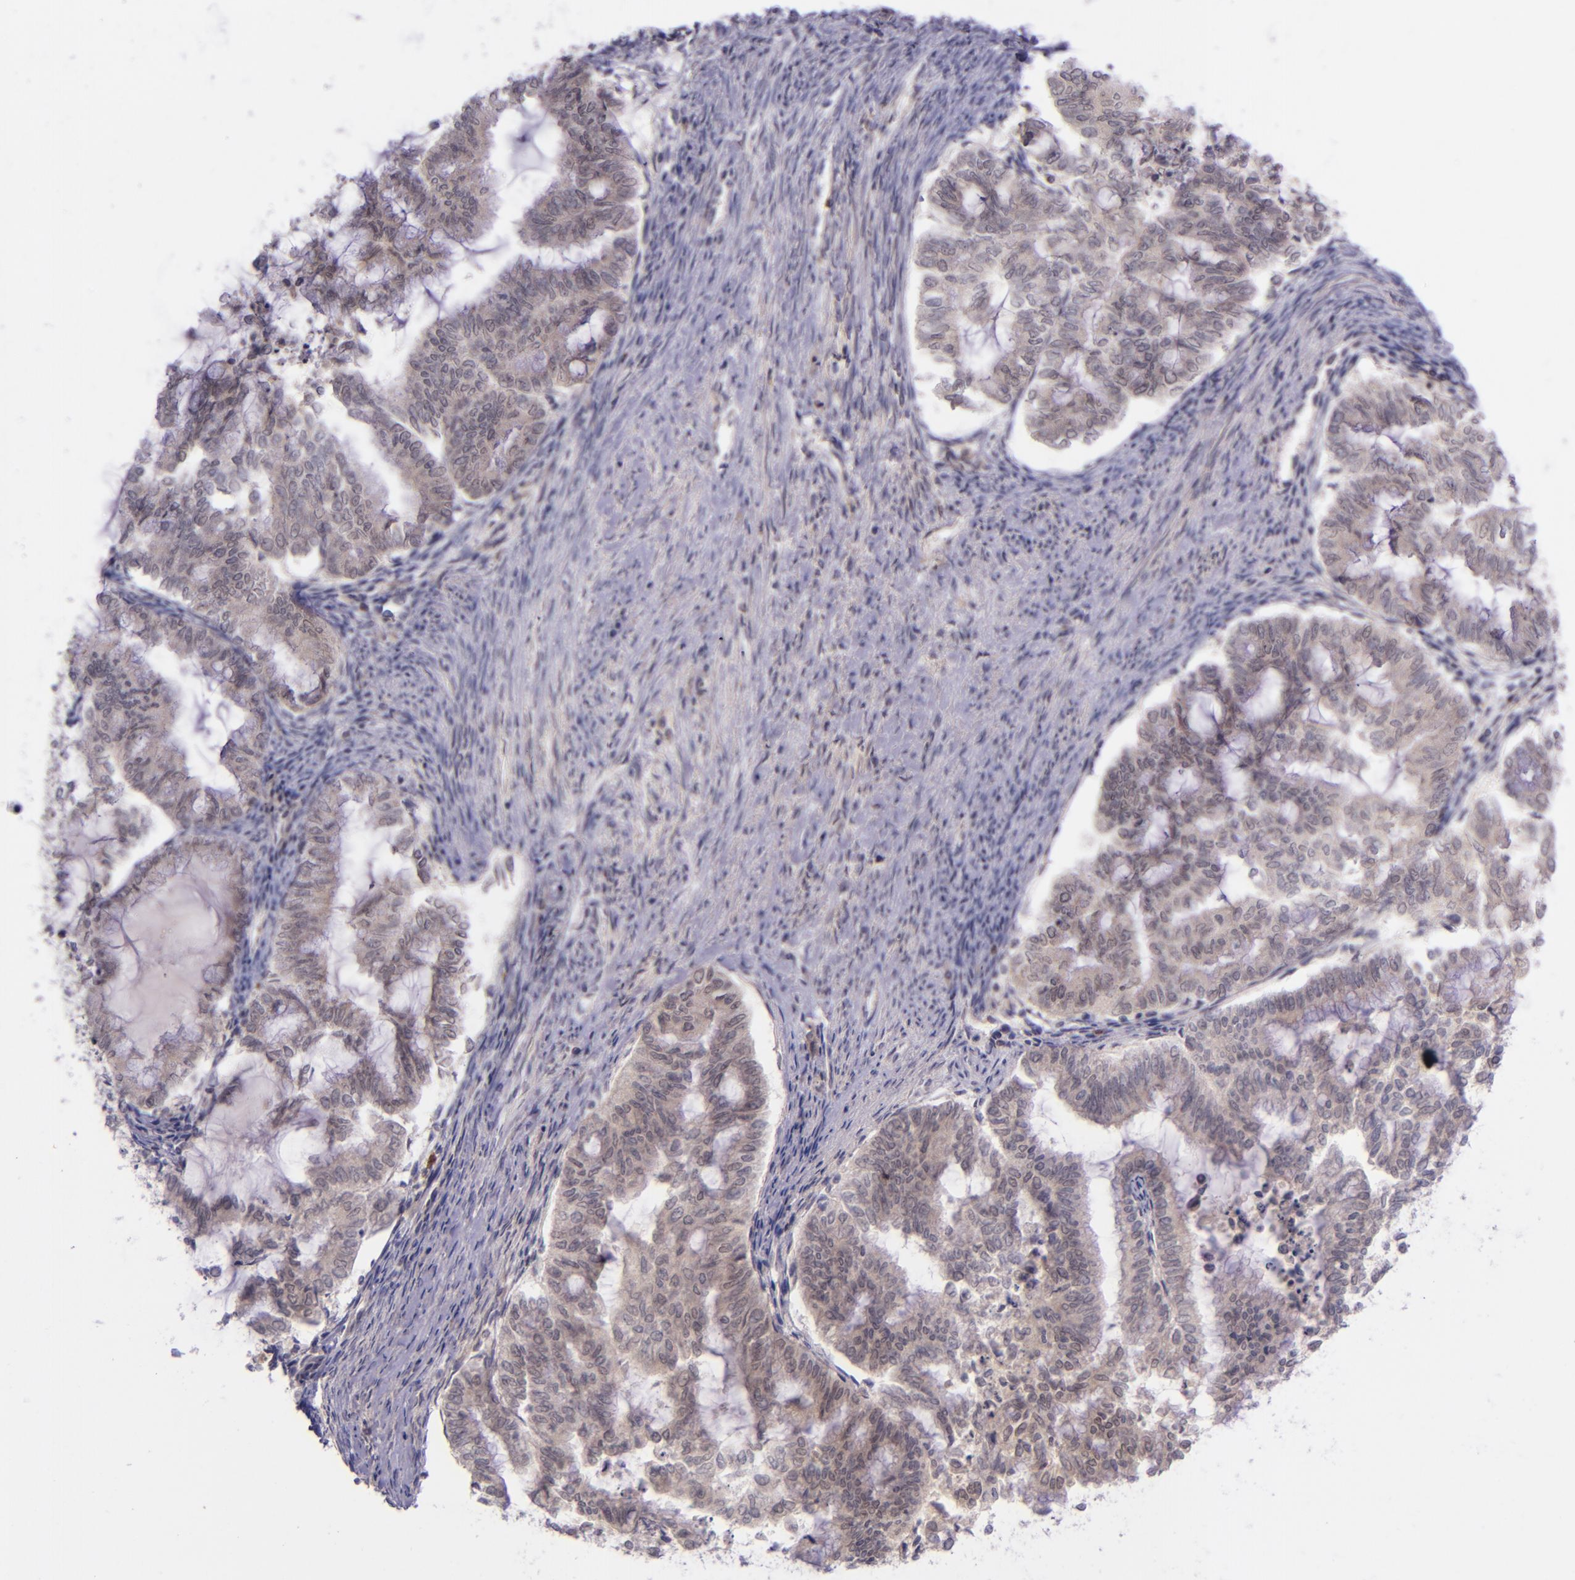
{"staining": {"intensity": "weak", "quantity": ">75%", "location": "cytoplasmic/membranous"}, "tissue": "endometrial cancer", "cell_type": "Tumor cells", "image_type": "cancer", "snomed": [{"axis": "morphology", "description": "Adenocarcinoma, NOS"}, {"axis": "topography", "description": "Endometrium"}], "caption": "IHC staining of endometrial cancer (adenocarcinoma), which demonstrates low levels of weak cytoplasmic/membranous expression in about >75% of tumor cells indicating weak cytoplasmic/membranous protein staining. The staining was performed using DAB (brown) for protein detection and nuclei were counterstained in hematoxylin (blue).", "gene": "SELL", "patient": {"sex": "female", "age": 79}}